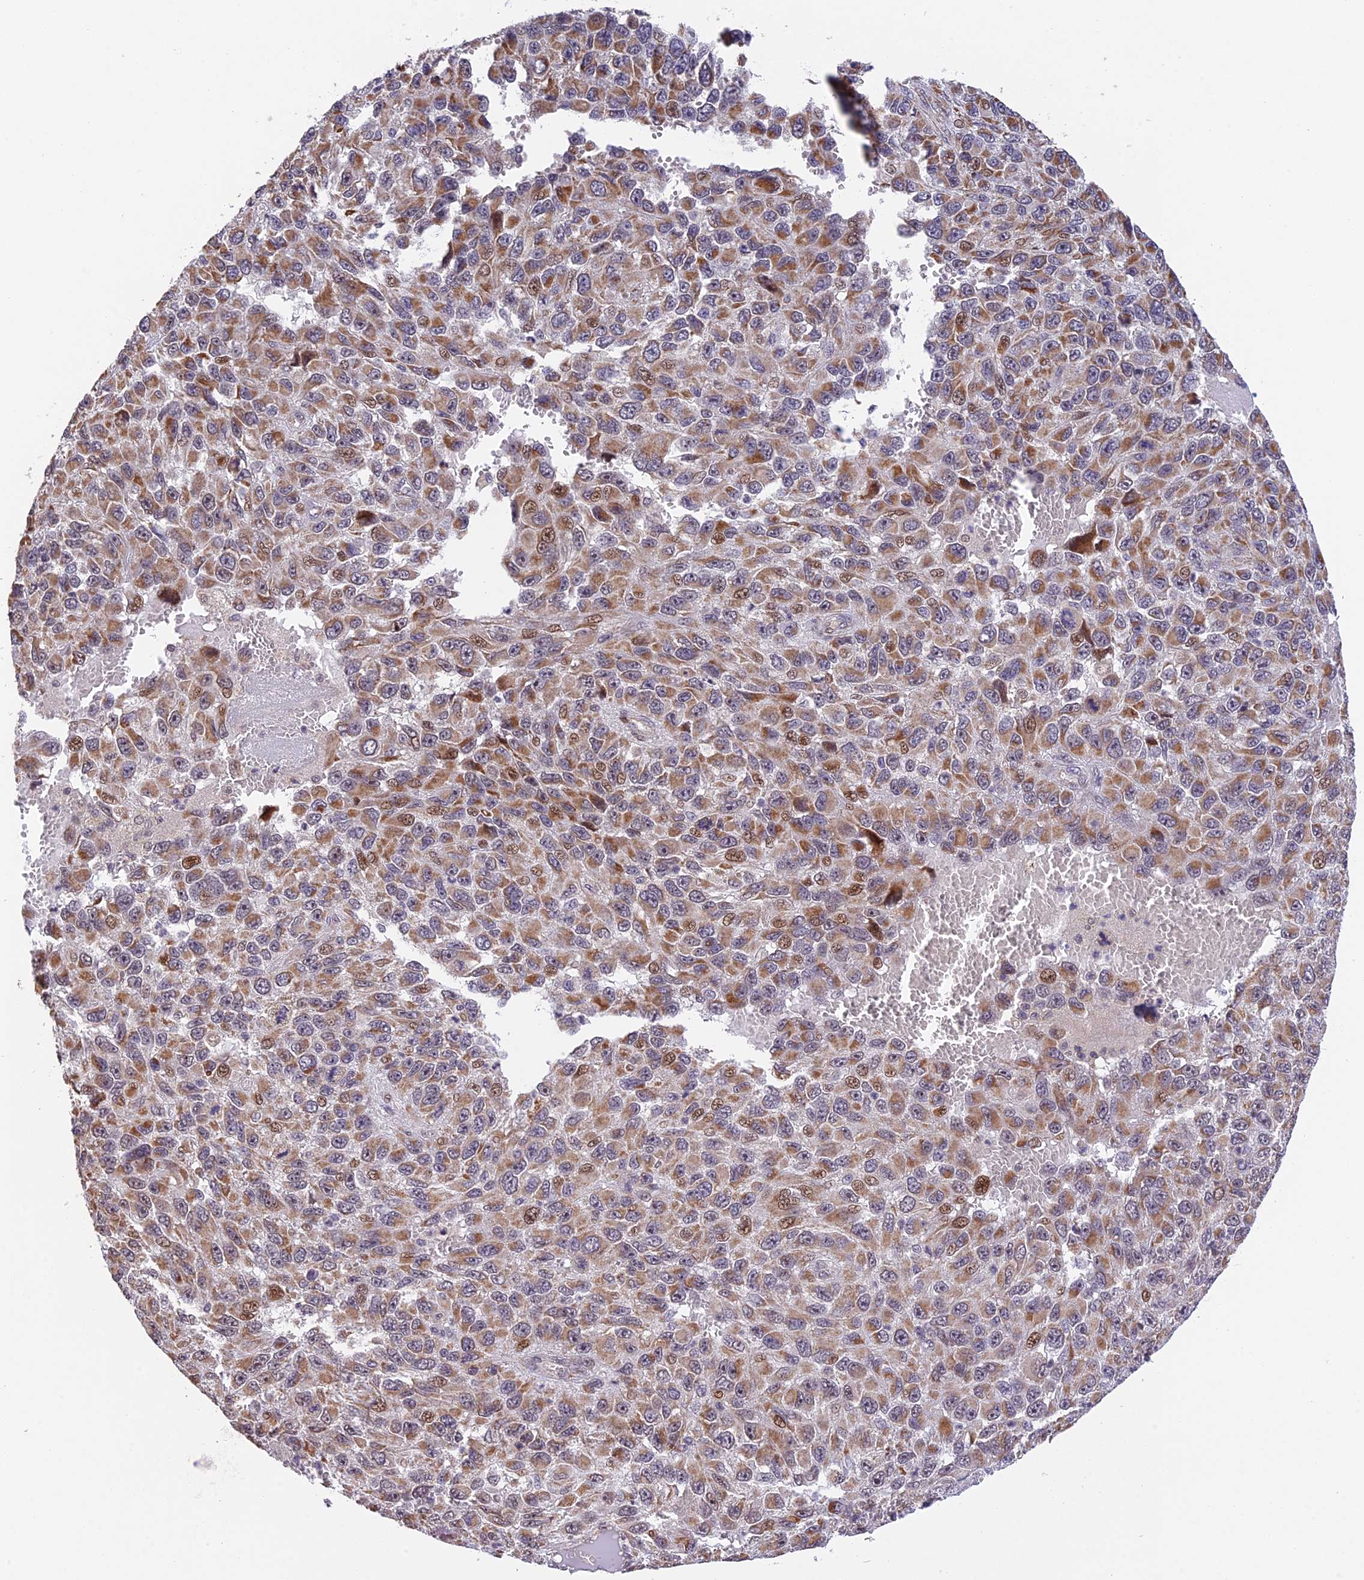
{"staining": {"intensity": "moderate", "quantity": ">75%", "location": "cytoplasmic/membranous,nuclear"}, "tissue": "melanoma", "cell_type": "Tumor cells", "image_type": "cancer", "snomed": [{"axis": "morphology", "description": "Normal tissue, NOS"}, {"axis": "morphology", "description": "Malignant melanoma, NOS"}, {"axis": "topography", "description": "Skin"}], "caption": "This micrograph demonstrates IHC staining of human melanoma, with medium moderate cytoplasmic/membranous and nuclear expression in approximately >75% of tumor cells.", "gene": "RERGL", "patient": {"sex": "female", "age": 96}}